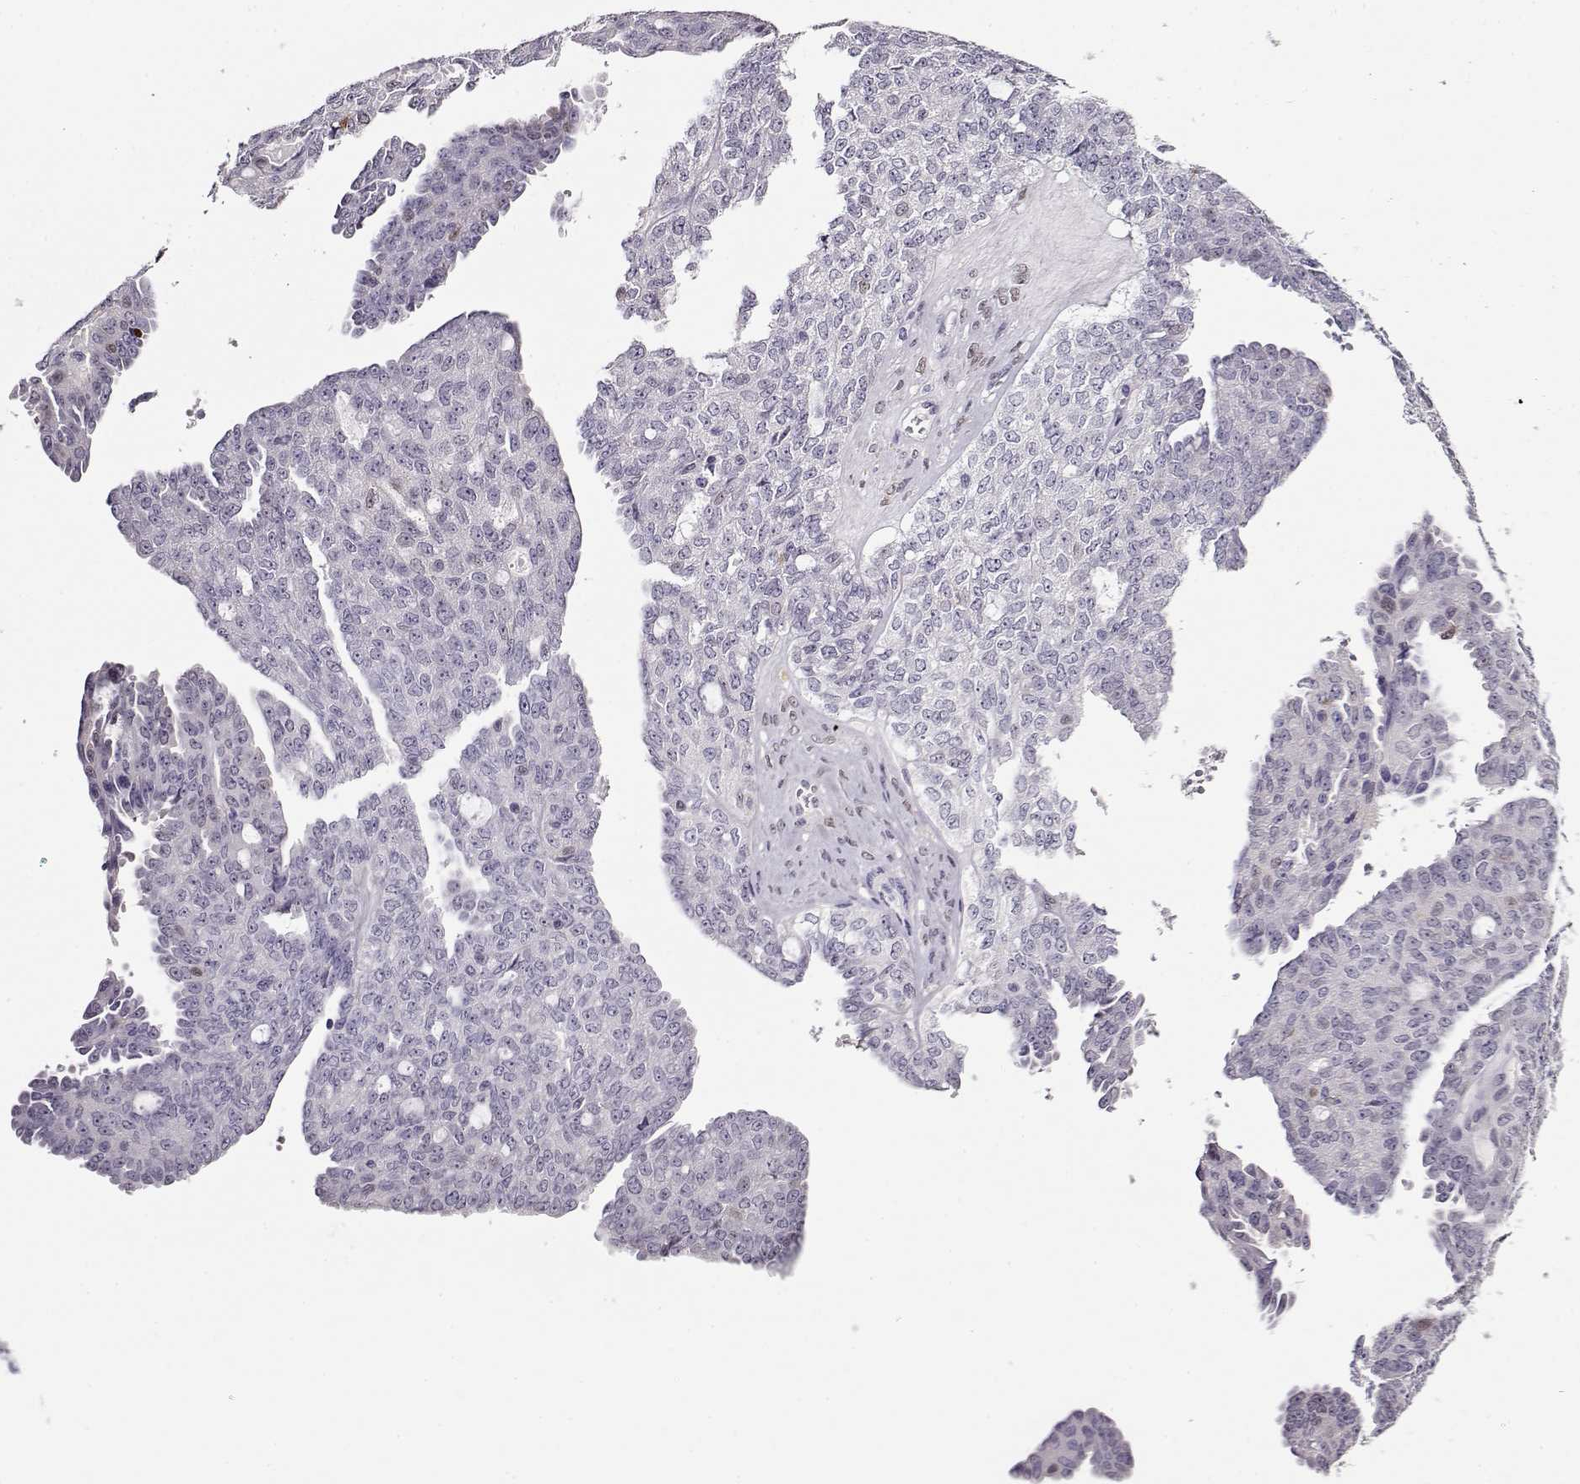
{"staining": {"intensity": "negative", "quantity": "none", "location": "none"}, "tissue": "ovarian cancer", "cell_type": "Tumor cells", "image_type": "cancer", "snomed": [{"axis": "morphology", "description": "Cystadenocarcinoma, serous, NOS"}, {"axis": "topography", "description": "Ovary"}], "caption": "Histopathology image shows no protein staining in tumor cells of serous cystadenocarcinoma (ovarian) tissue.", "gene": "CCR8", "patient": {"sex": "female", "age": 71}}